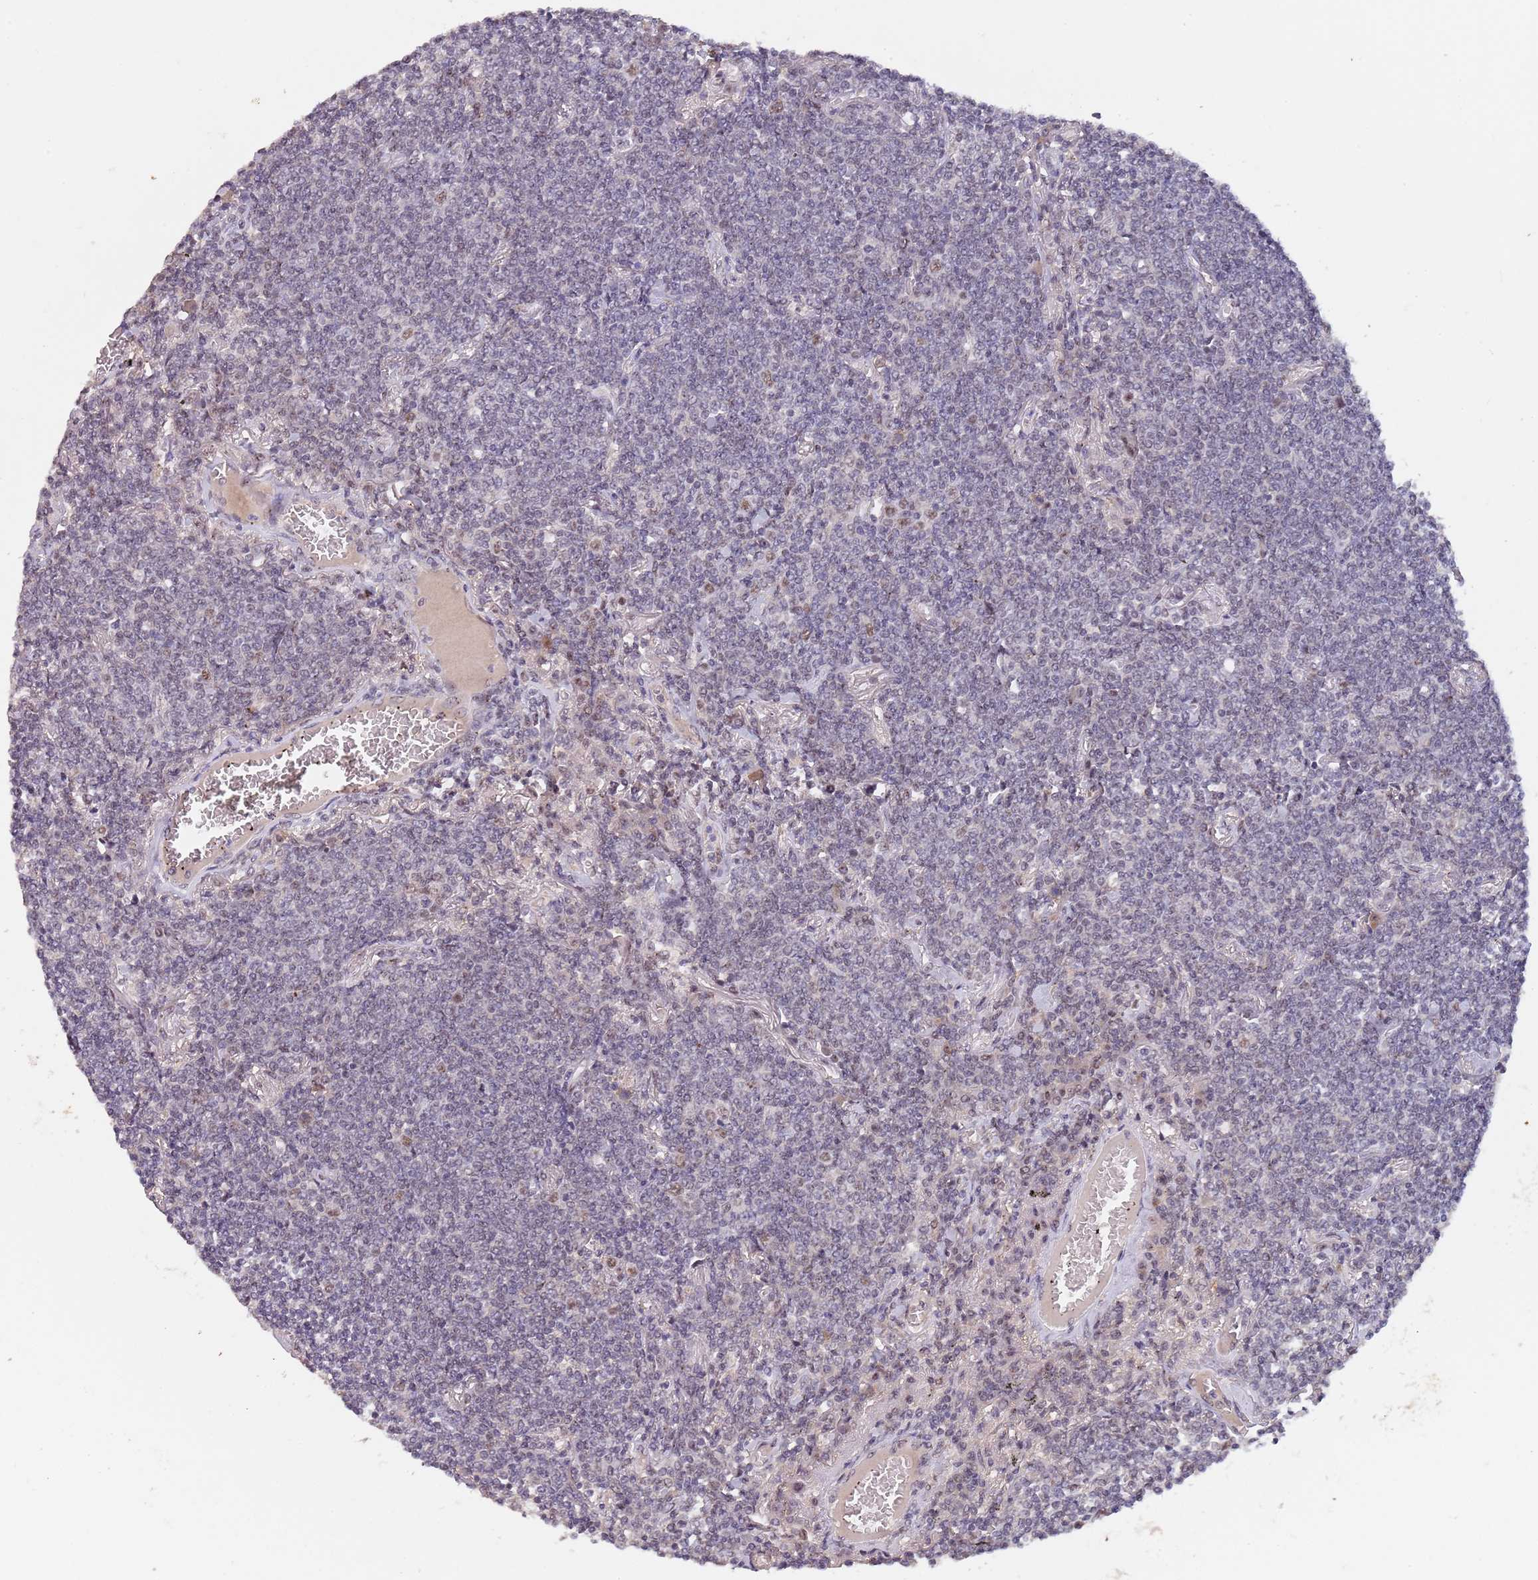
{"staining": {"intensity": "weak", "quantity": "<25%", "location": "nuclear"}, "tissue": "lymphoma", "cell_type": "Tumor cells", "image_type": "cancer", "snomed": [{"axis": "morphology", "description": "Malignant lymphoma, non-Hodgkin's type, Low grade"}, {"axis": "topography", "description": "Lung"}], "caption": "Immunohistochemistry of lymphoma displays no positivity in tumor cells.", "gene": "CIZ1", "patient": {"sex": "female", "age": 71}}